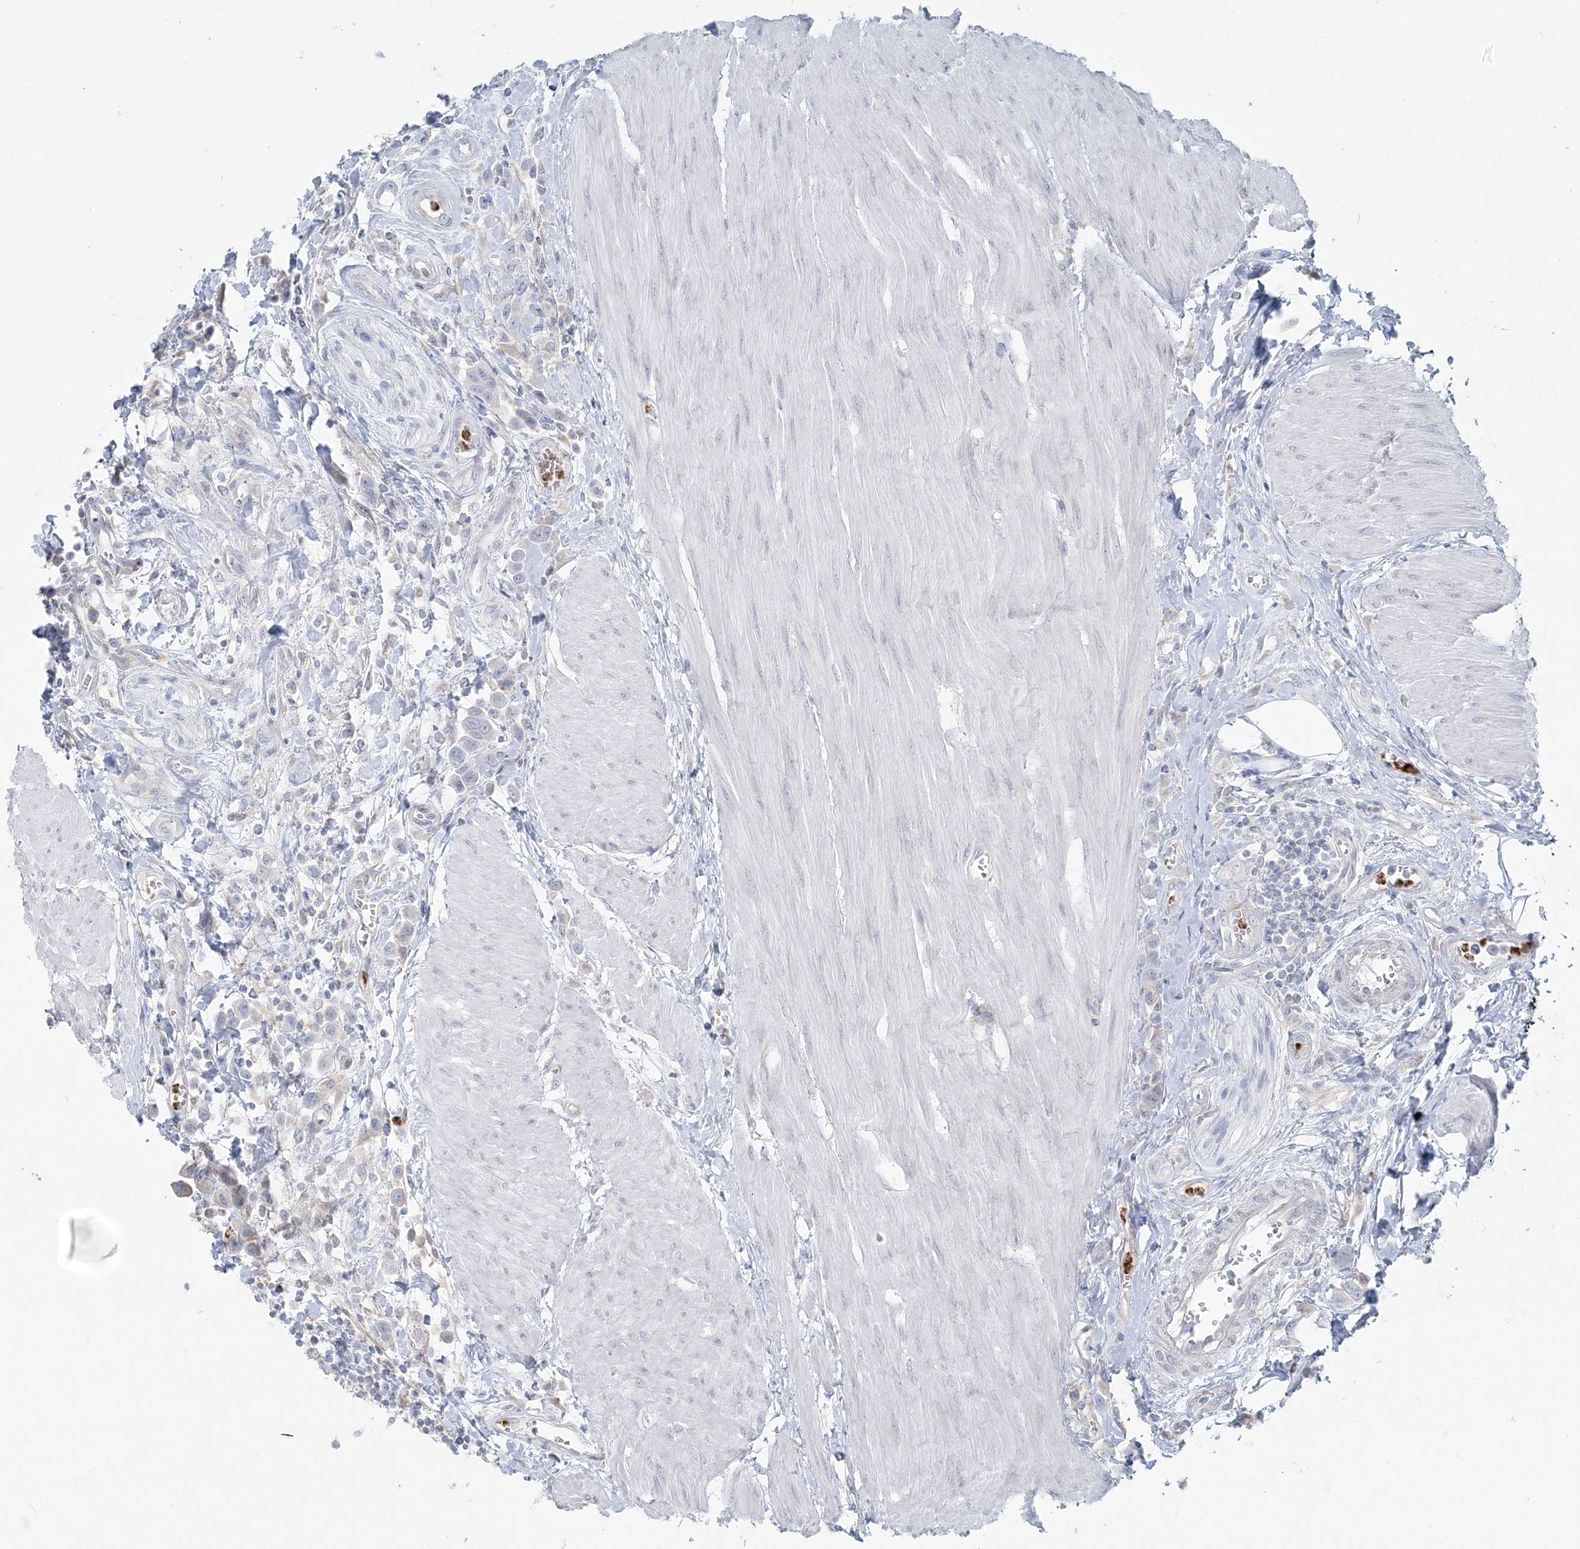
{"staining": {"intensity": "negative", "quantity": "none", "location": "none"}, "tissue": "urothelial cancer", "cell_type": "Tumor cells", "image_type": "cancer", "snomed": [{"axis": "morphology", "description": "Urothelial carcinoma, High grade"}, {"axis": "topography", "description": "Urinary bladder"}], "caption": "This is an immunohistochemistry (IHC) image of urothelial cancer. There is no staining in tumor cells.", "gene": "CCNJ", "patient": {"sex": "male", "age": 50}}